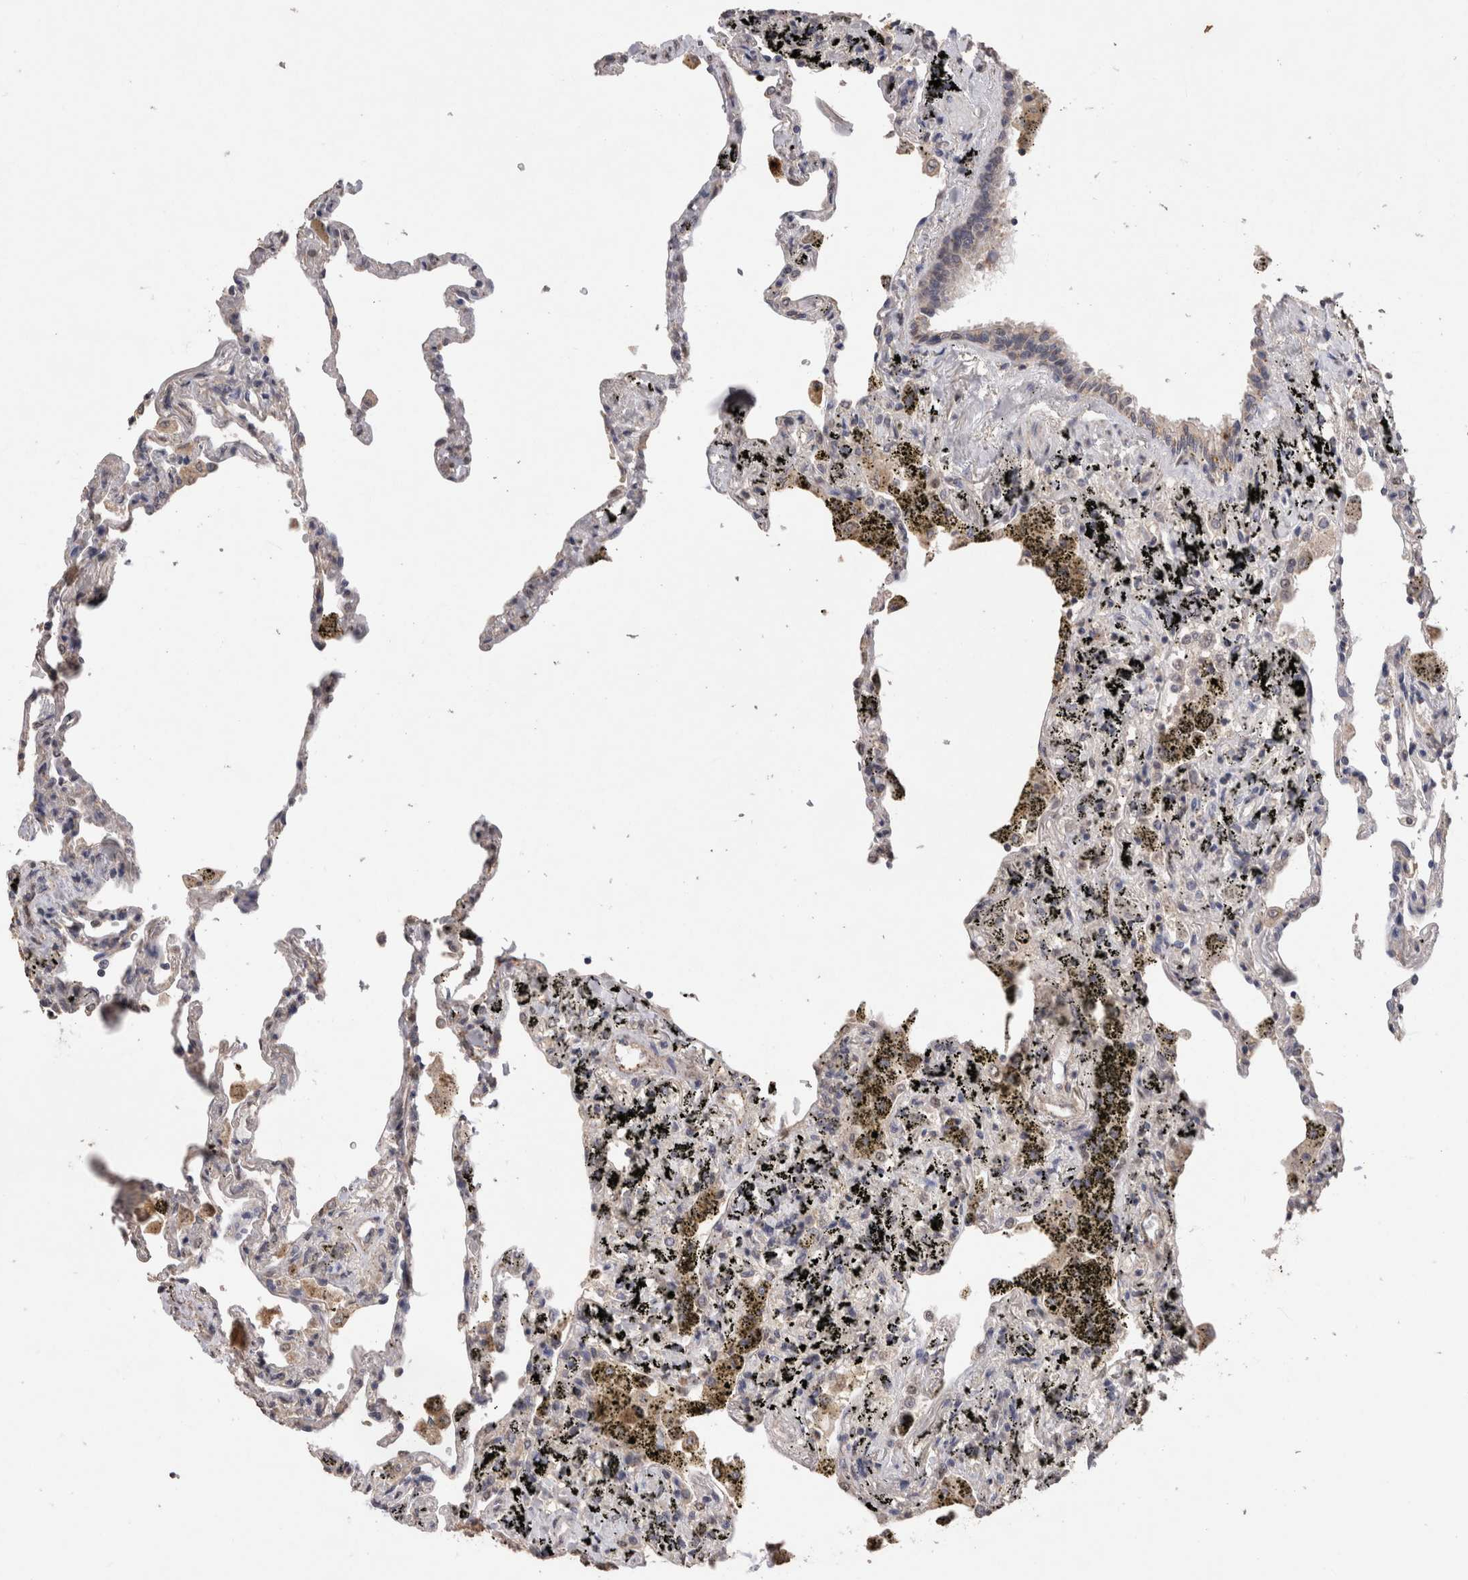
{"staining": {"intensity": "negative", "quantity": "none", "location": "none"}, "tissue": "lung", "cell_type": "Alveolar cells", "image_type": "normal", "snomed": [{"axis": "morphology", "description": "Normal tissue, NOS"}, {"axis": "topography", "description": "Lung"}], "caption": "IHC histopathology image of unremarkable lung: human lung stained with DAB displays no significant protein positivity in alveolar cells.", "gene": "CDH6", "patient": {"sex": "male", "age": 59}}